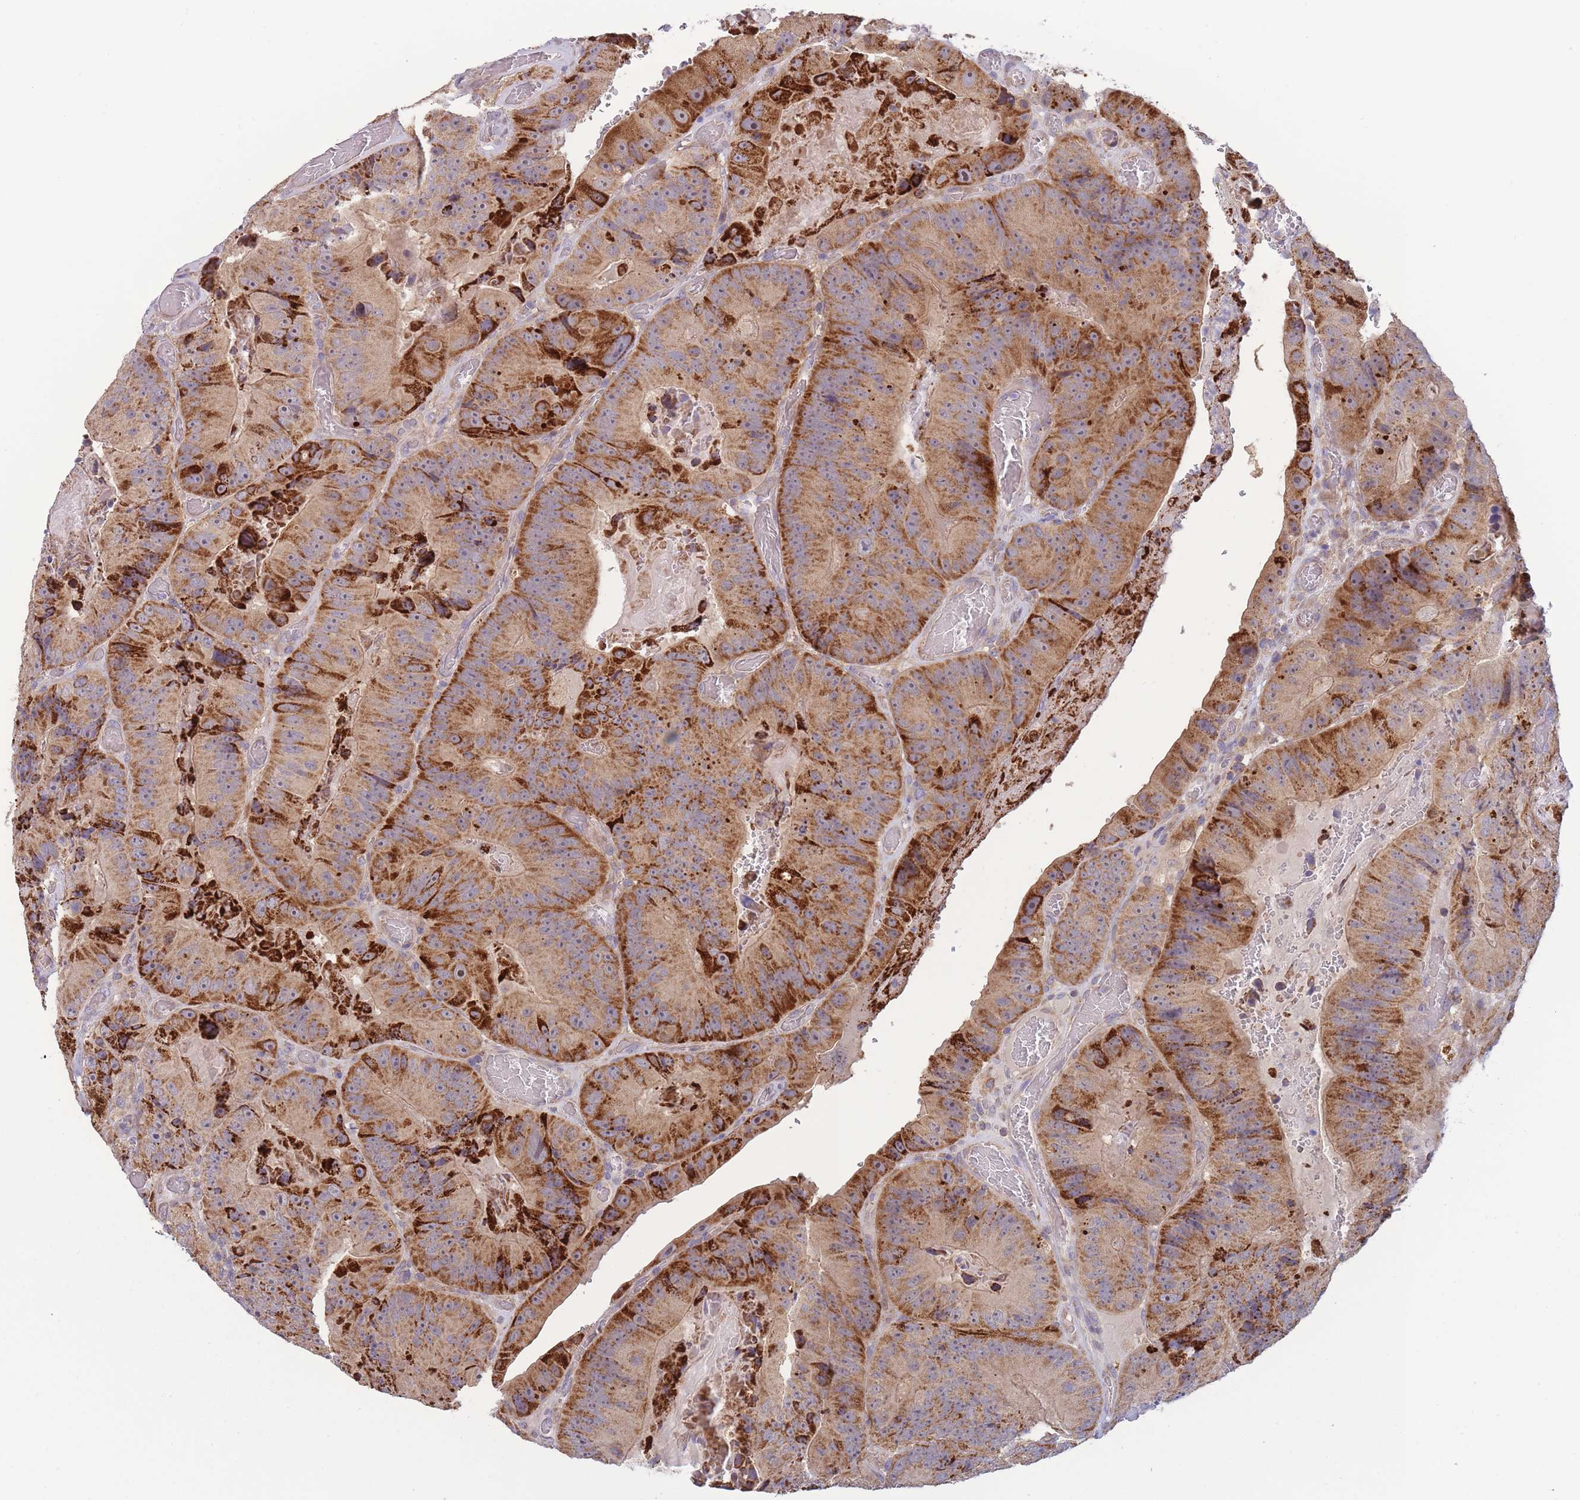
{"staining": {"intensity": "strong", "quantity": ">75%", "location": "cytoplasmic/membranous"}, "tissue": "colorectal cancer", "cell_type": "Tumor cells", "image_type": "cancer", "snomed": [{"axis": "morphology", "description": "Adenocarcinoma, NOS"}, {"axis": "topography", "description": "Colon"}], "caption": "The micrograph exhibits staining of colorectal adenocarcinoma, revealing strong cytoplasmic/membranous protein positivity (brown color) within tumor cells.", "gene": "SLC25A42", "patient": {"sex": "female", "age": 86}}